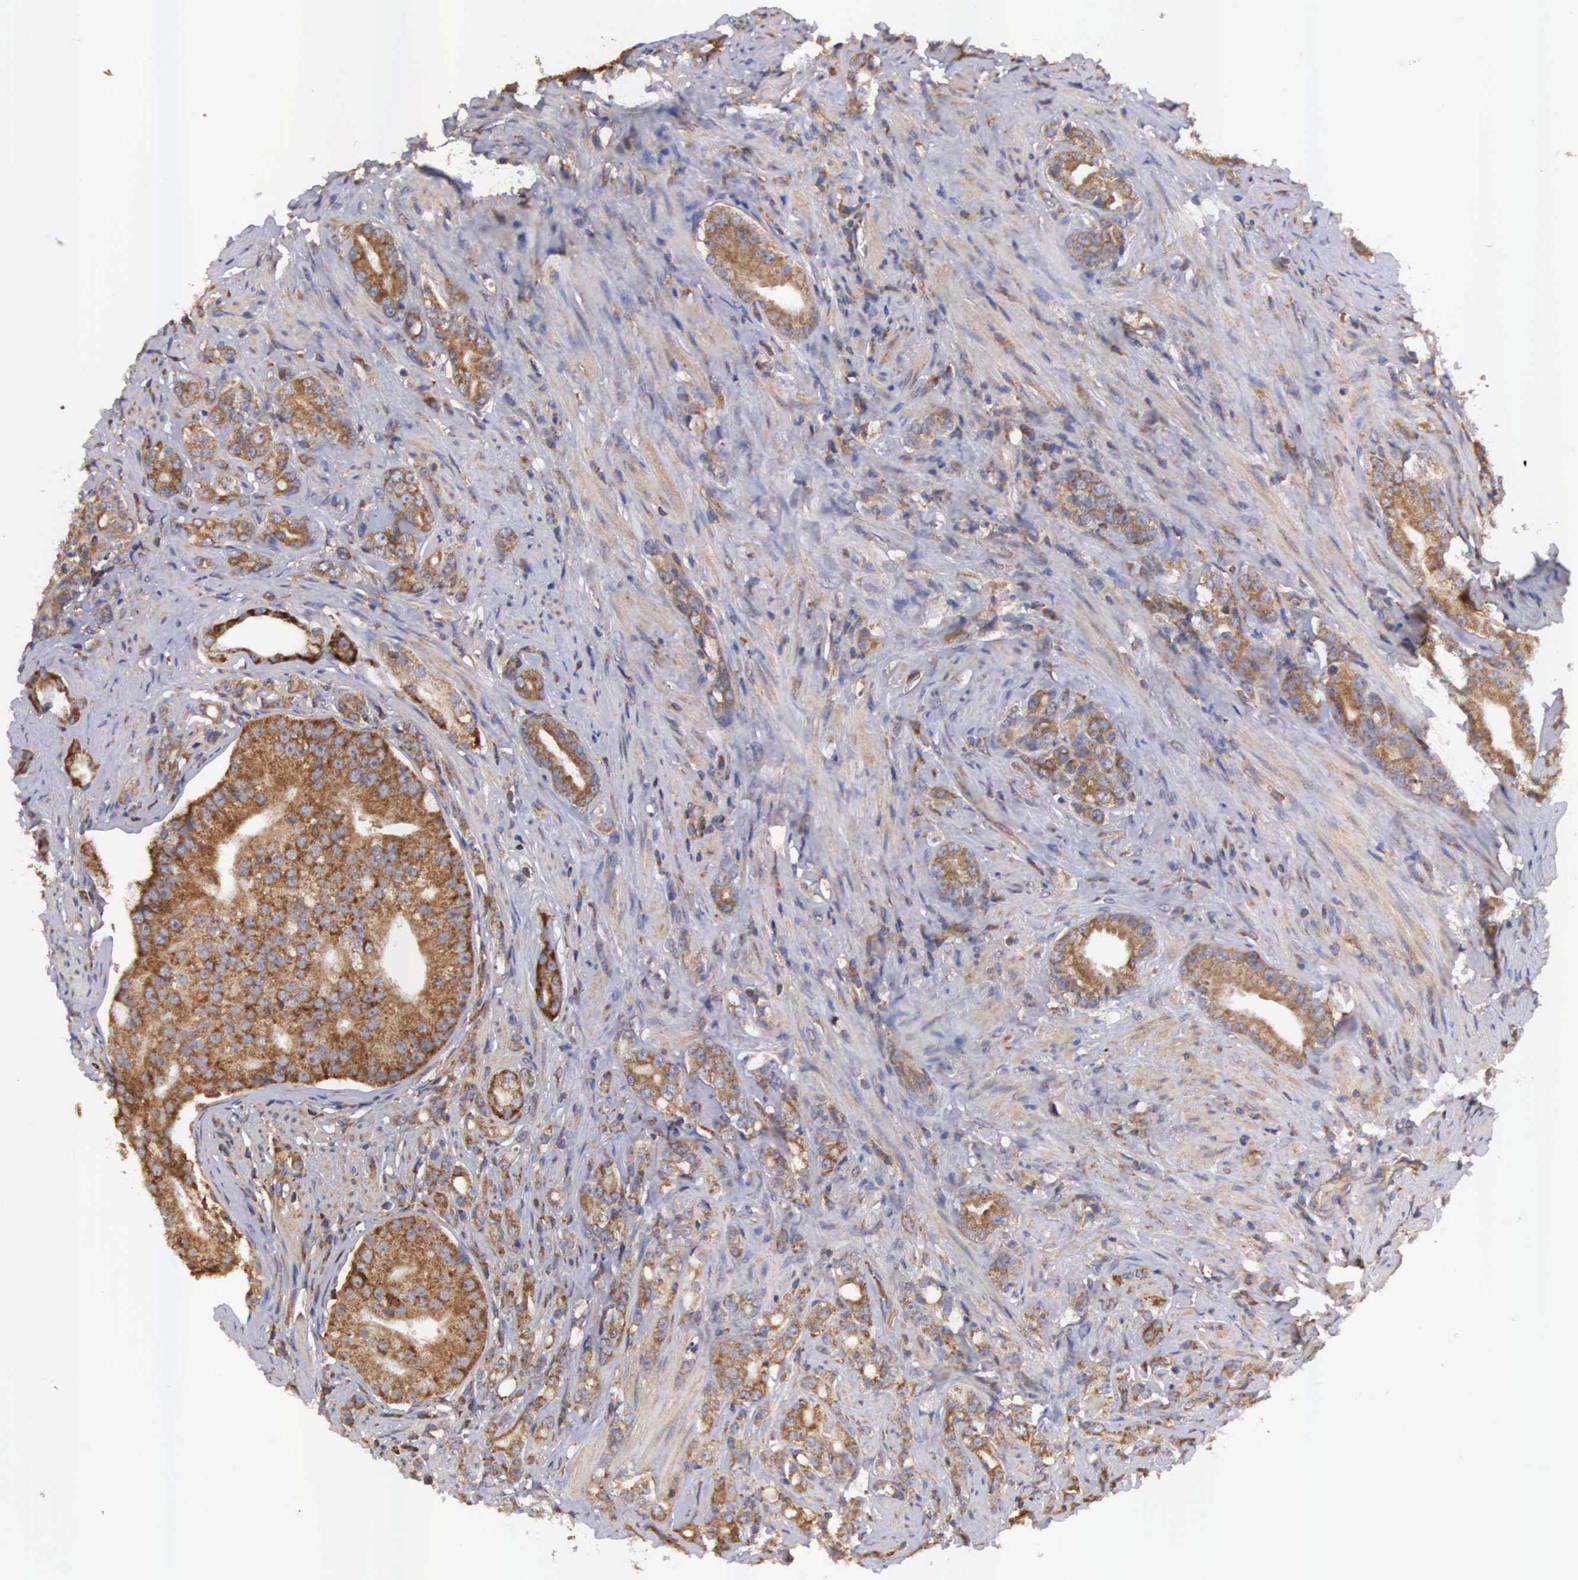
{"staining": {"intensity": "moderate", "quantity": ">75%", "location": "cytoplasmic/membranous"}, "tissue": "prostate cancer", "cell_type": "Tumor cells", "image_type": "cancer", "snomed": [{"axis": "morphology", "description": "Adenocarcinoma, Medium grade"}, {"axis": "topography", "description": "Prostate"}], "caption": "Human prostate cancer (medium-grade adenocarcinoma) stained with a protein marker reveals moderate staining in tumor cells.", "gene": "DHRS1", "patient": {"sex": "male", "age": 59}}